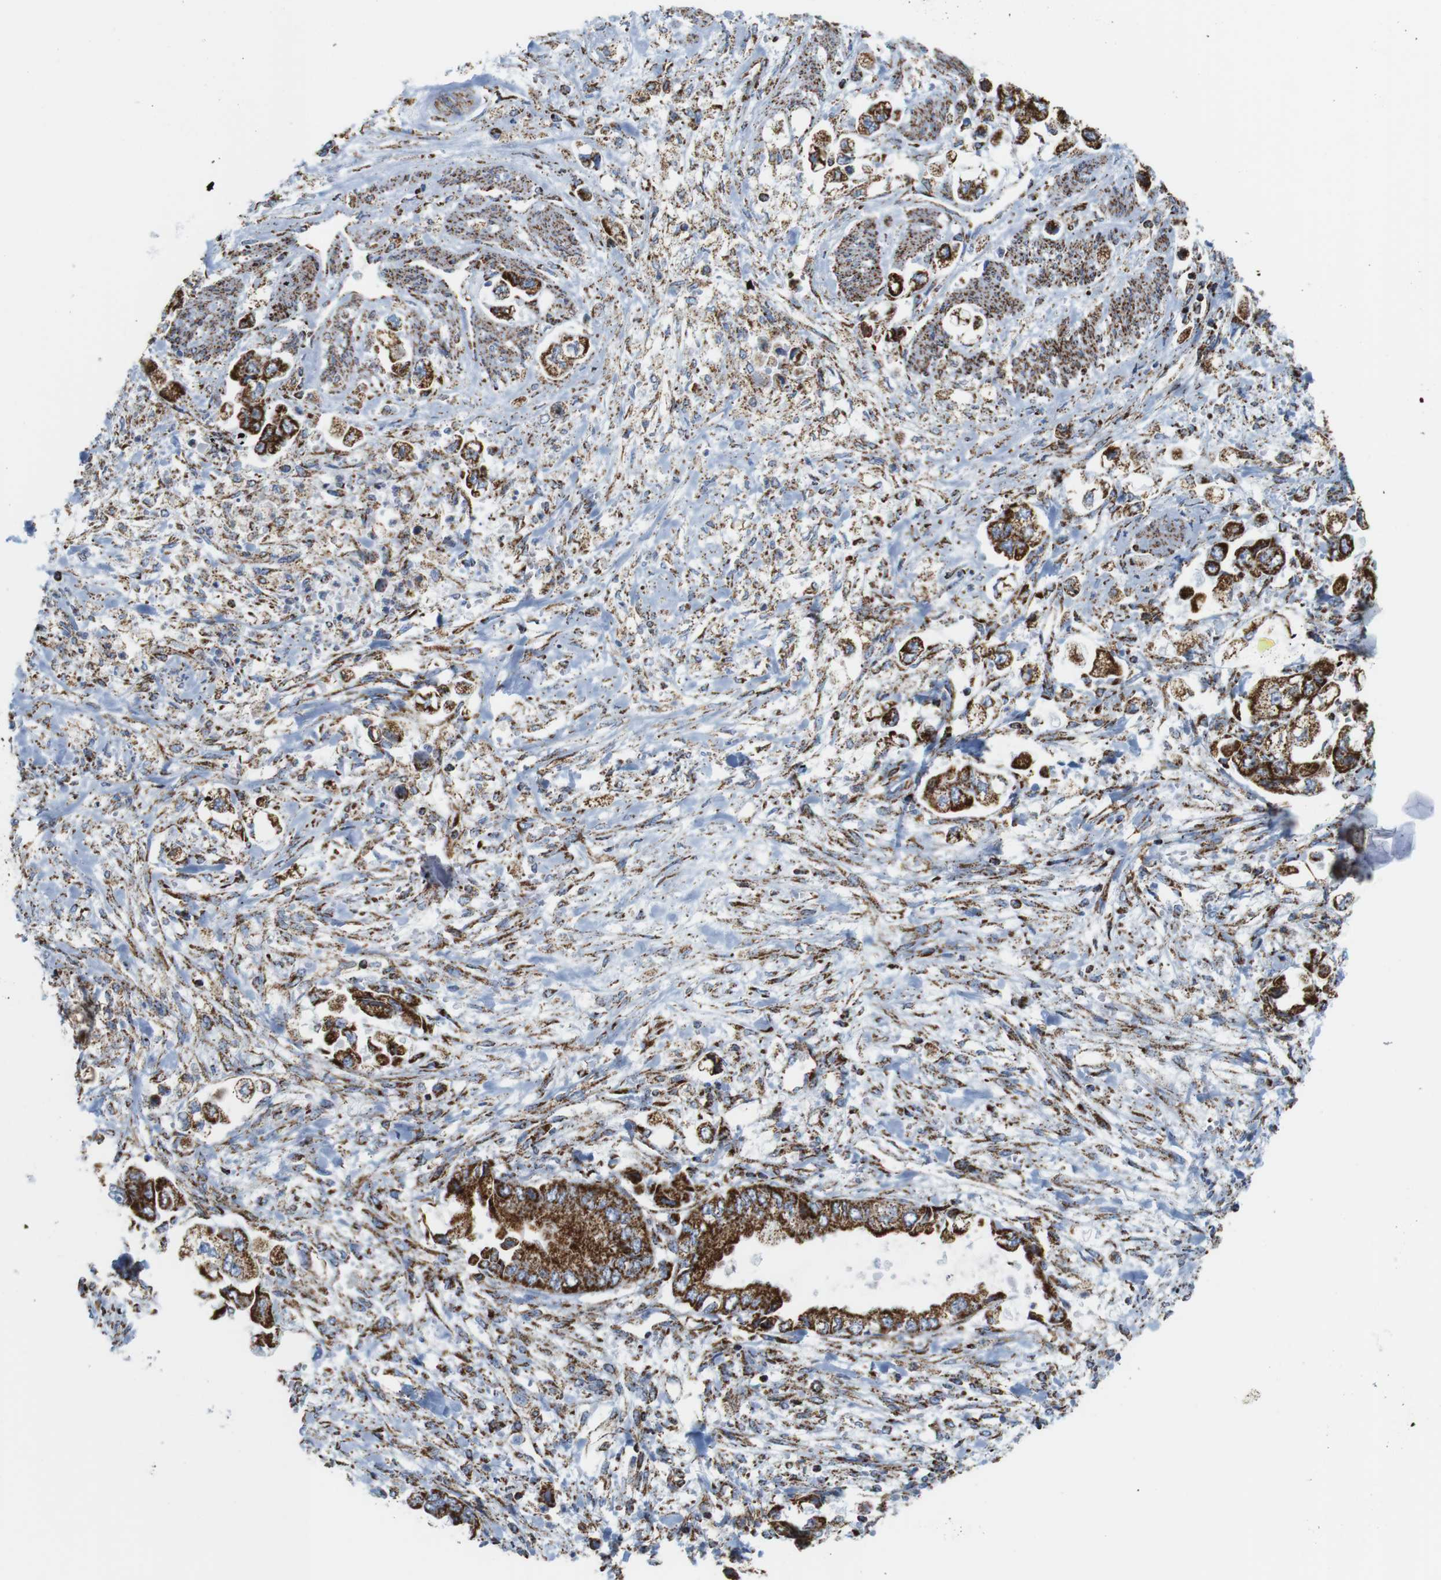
{"staining": {"intensity": "strong", "quantity": ">75%", "location": "cytoplasmic/membranous"}, "tissue": "stomach cancer", "cell_type": "Tumor cells", "image_type": "cancer", "snomed": [{"axis": "morphology", "description": "Normal tissue, NOS"}, {"axis": "morphology", "description": "Adenocarcinoma, NOS"}, {"axis": "topography", "description": "Stomach"}], "caption": "Strong cytoplasmic/membranous expression is seen in about >75% of tumor cells in stomach cancer.", "gene": "ATP5PO", "patient": {"sex": "male", "age": 62}}